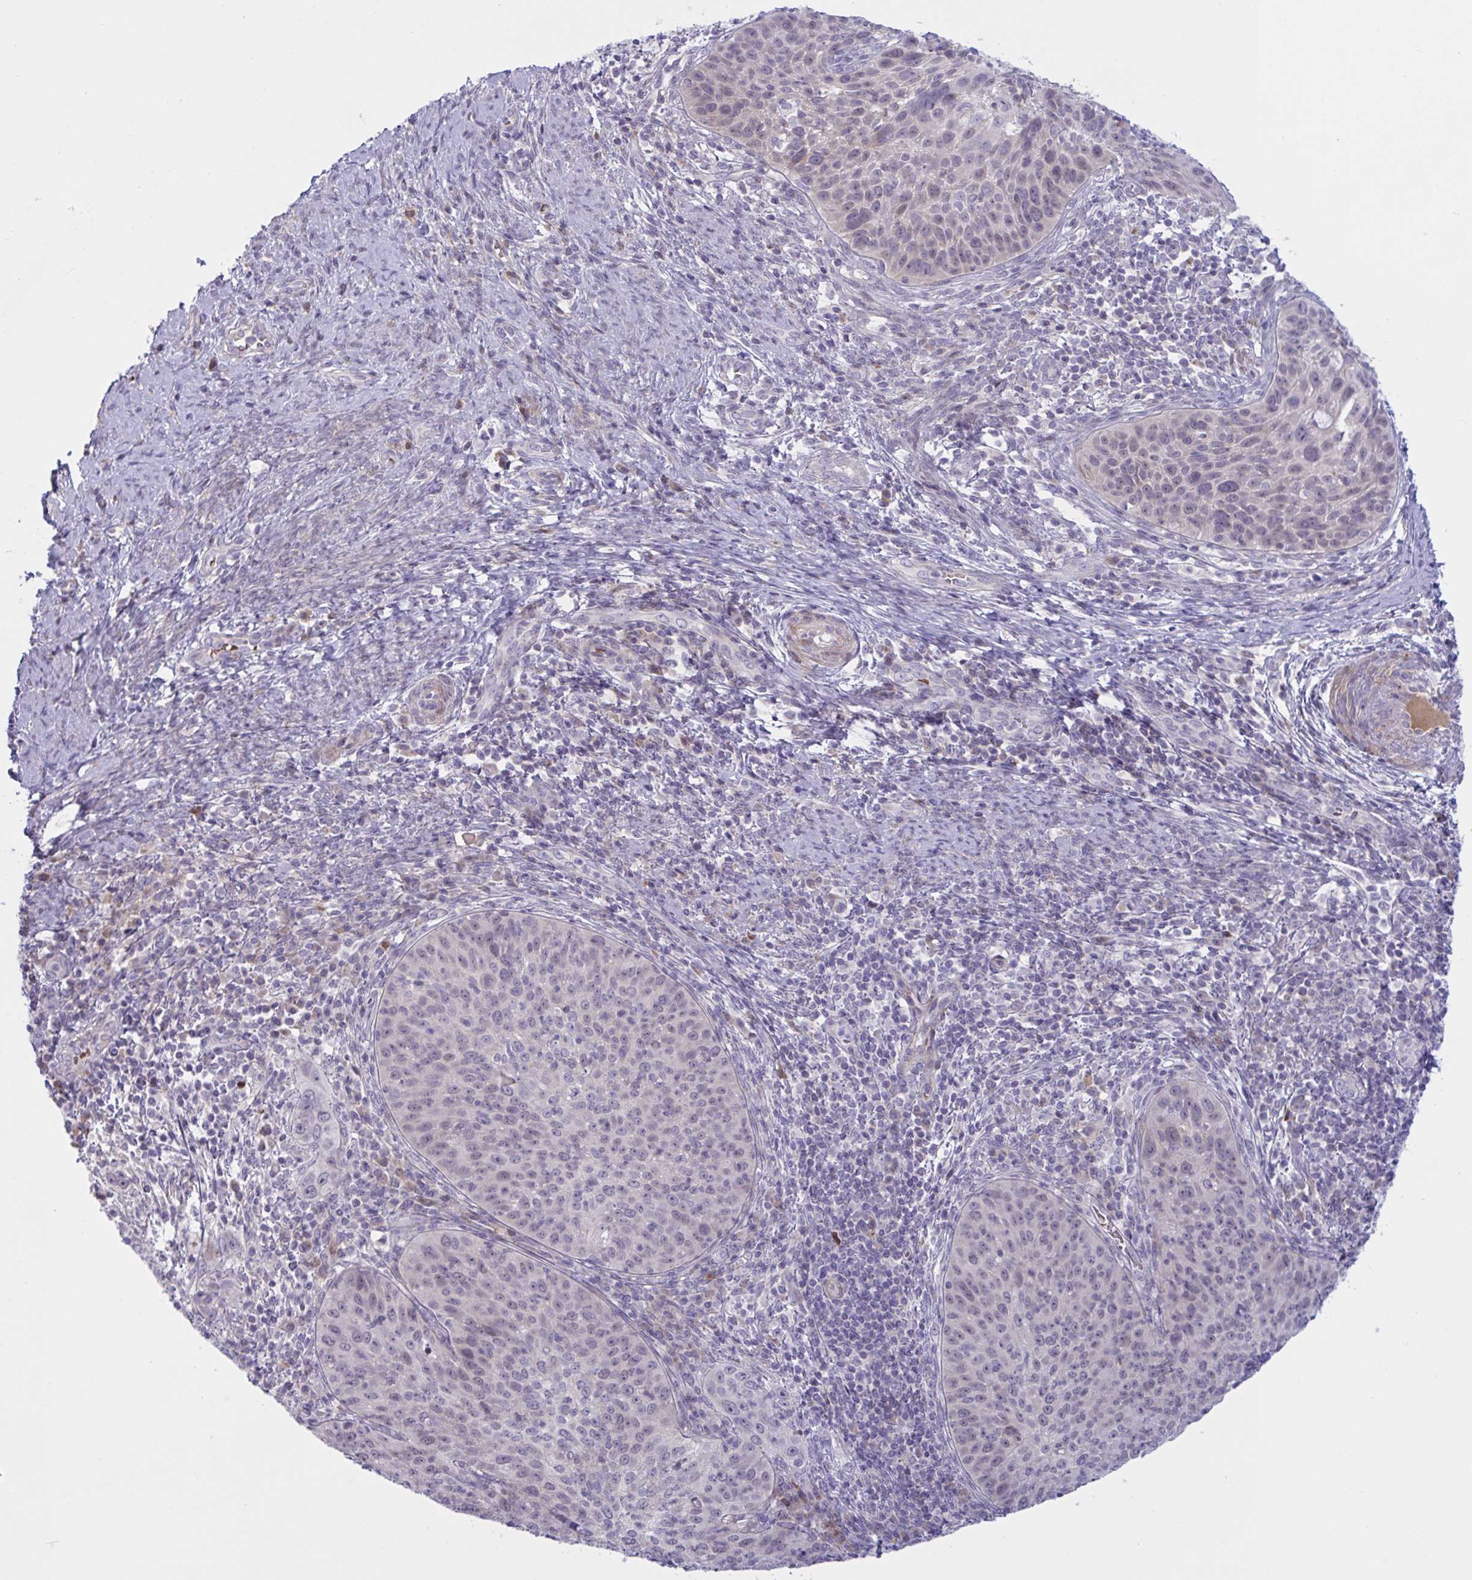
{"staining": {"intensity": "negative", "quantity": "none", "location": "none"}, "tissue": "cervical cancer", "cell_type": "Tumor cells", "image_type": "cancer", "snomed": [{"axis": "morphology", "description": "Squamous cell carcinoma, NOS"}, {"axis": "topography", "description": "Cervix"}], "caption": "Protein analysis of squamous cell carcinoma (cervical) reveals no significant expression in tumor cells.", "gene": "VWC2", "patient": {"sex": "female", "age": 30}}